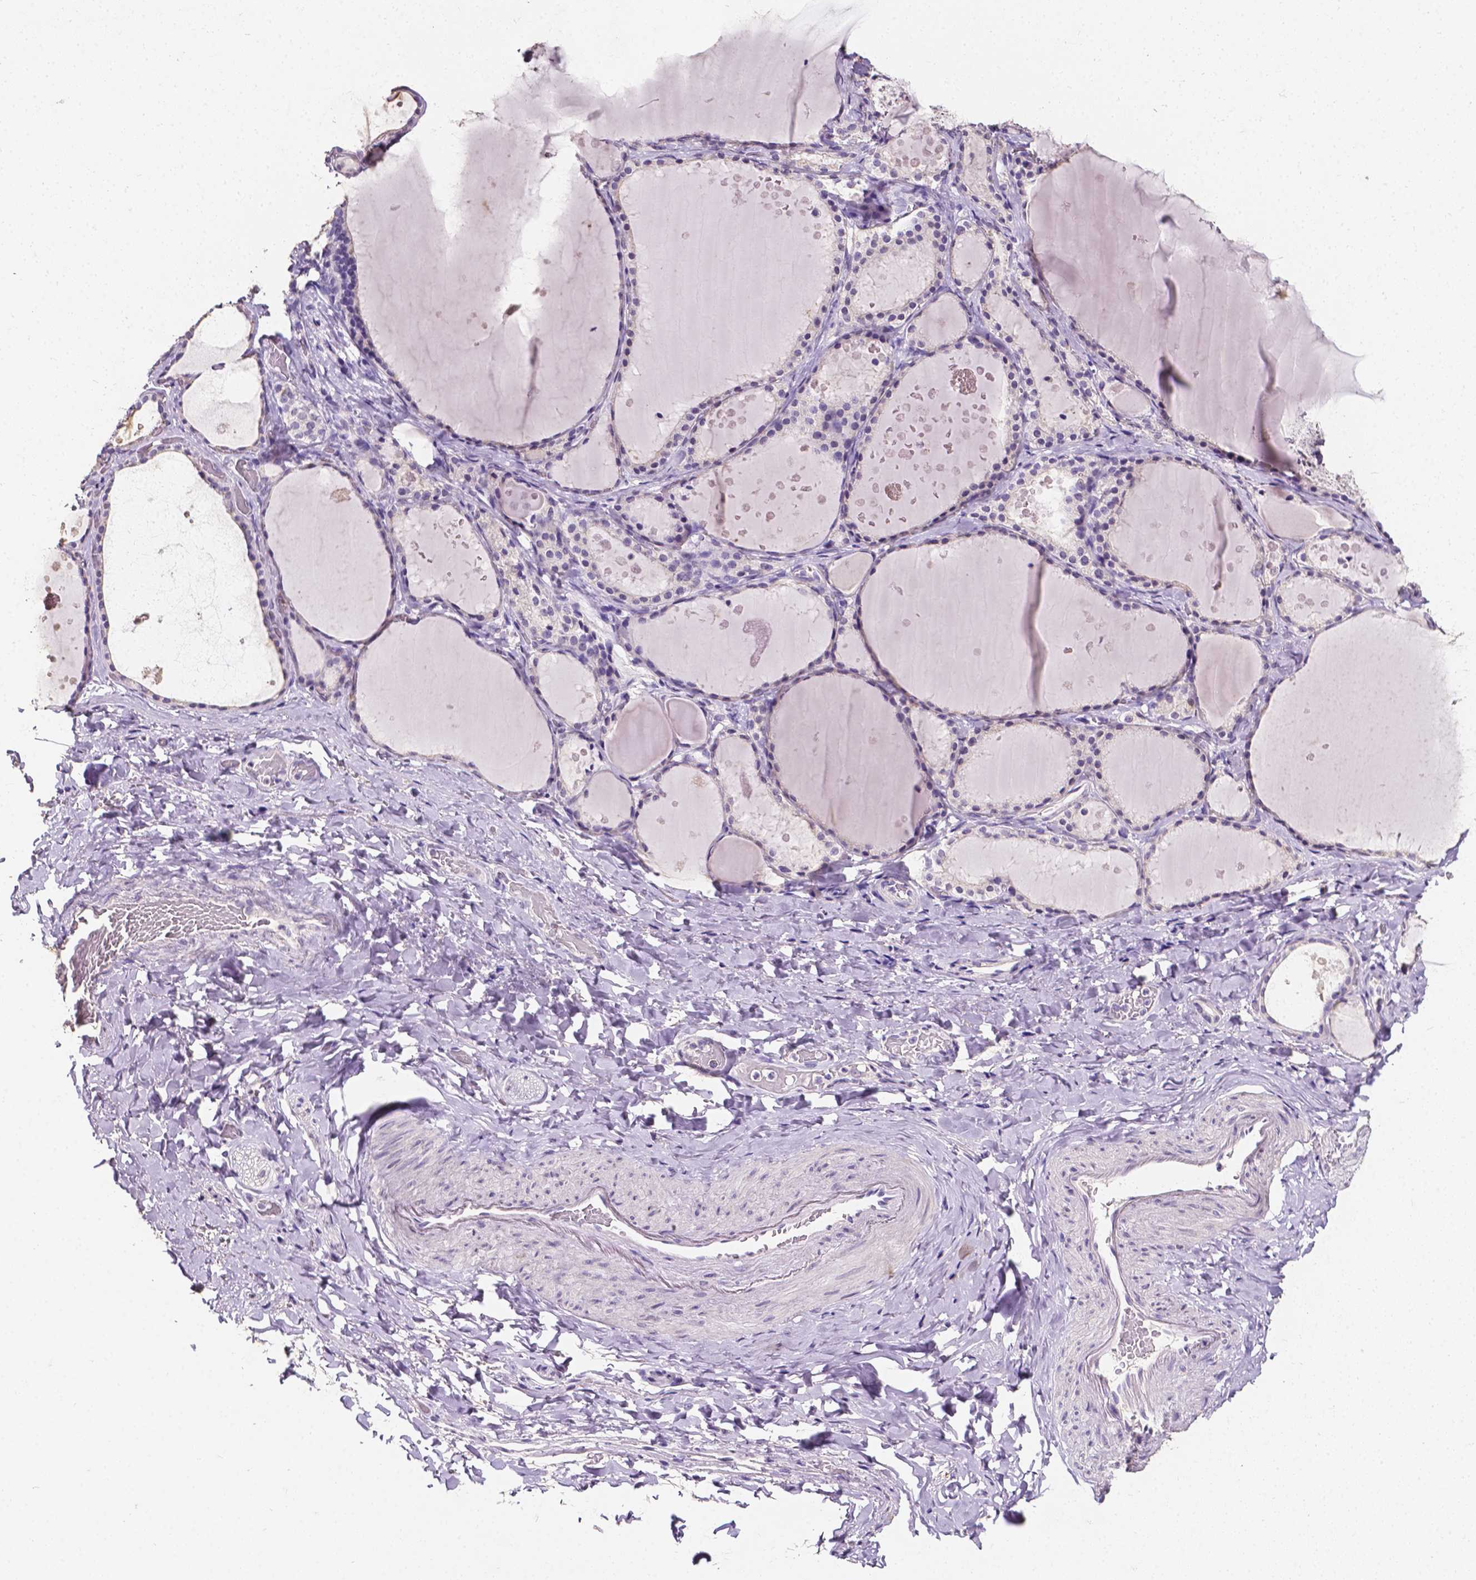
{"staining": {"intensity": "negative", "quantity": "none", "location": "none"}, "tissue": "thyroid gland", "cell_type": "Glandular cells", "image_type": "normal", "snomed": [{"axis": "morphology", "description": "Normal tissue, NOS"}, {"axis": "topography", "description": "Thyroid gland"}], "caption": "This is an IHC image of unremarkable thyroid gland. There is no staining in glandular cells.", "gene": "PSAT1", "patient": {"sex": "female", "age": 56}}